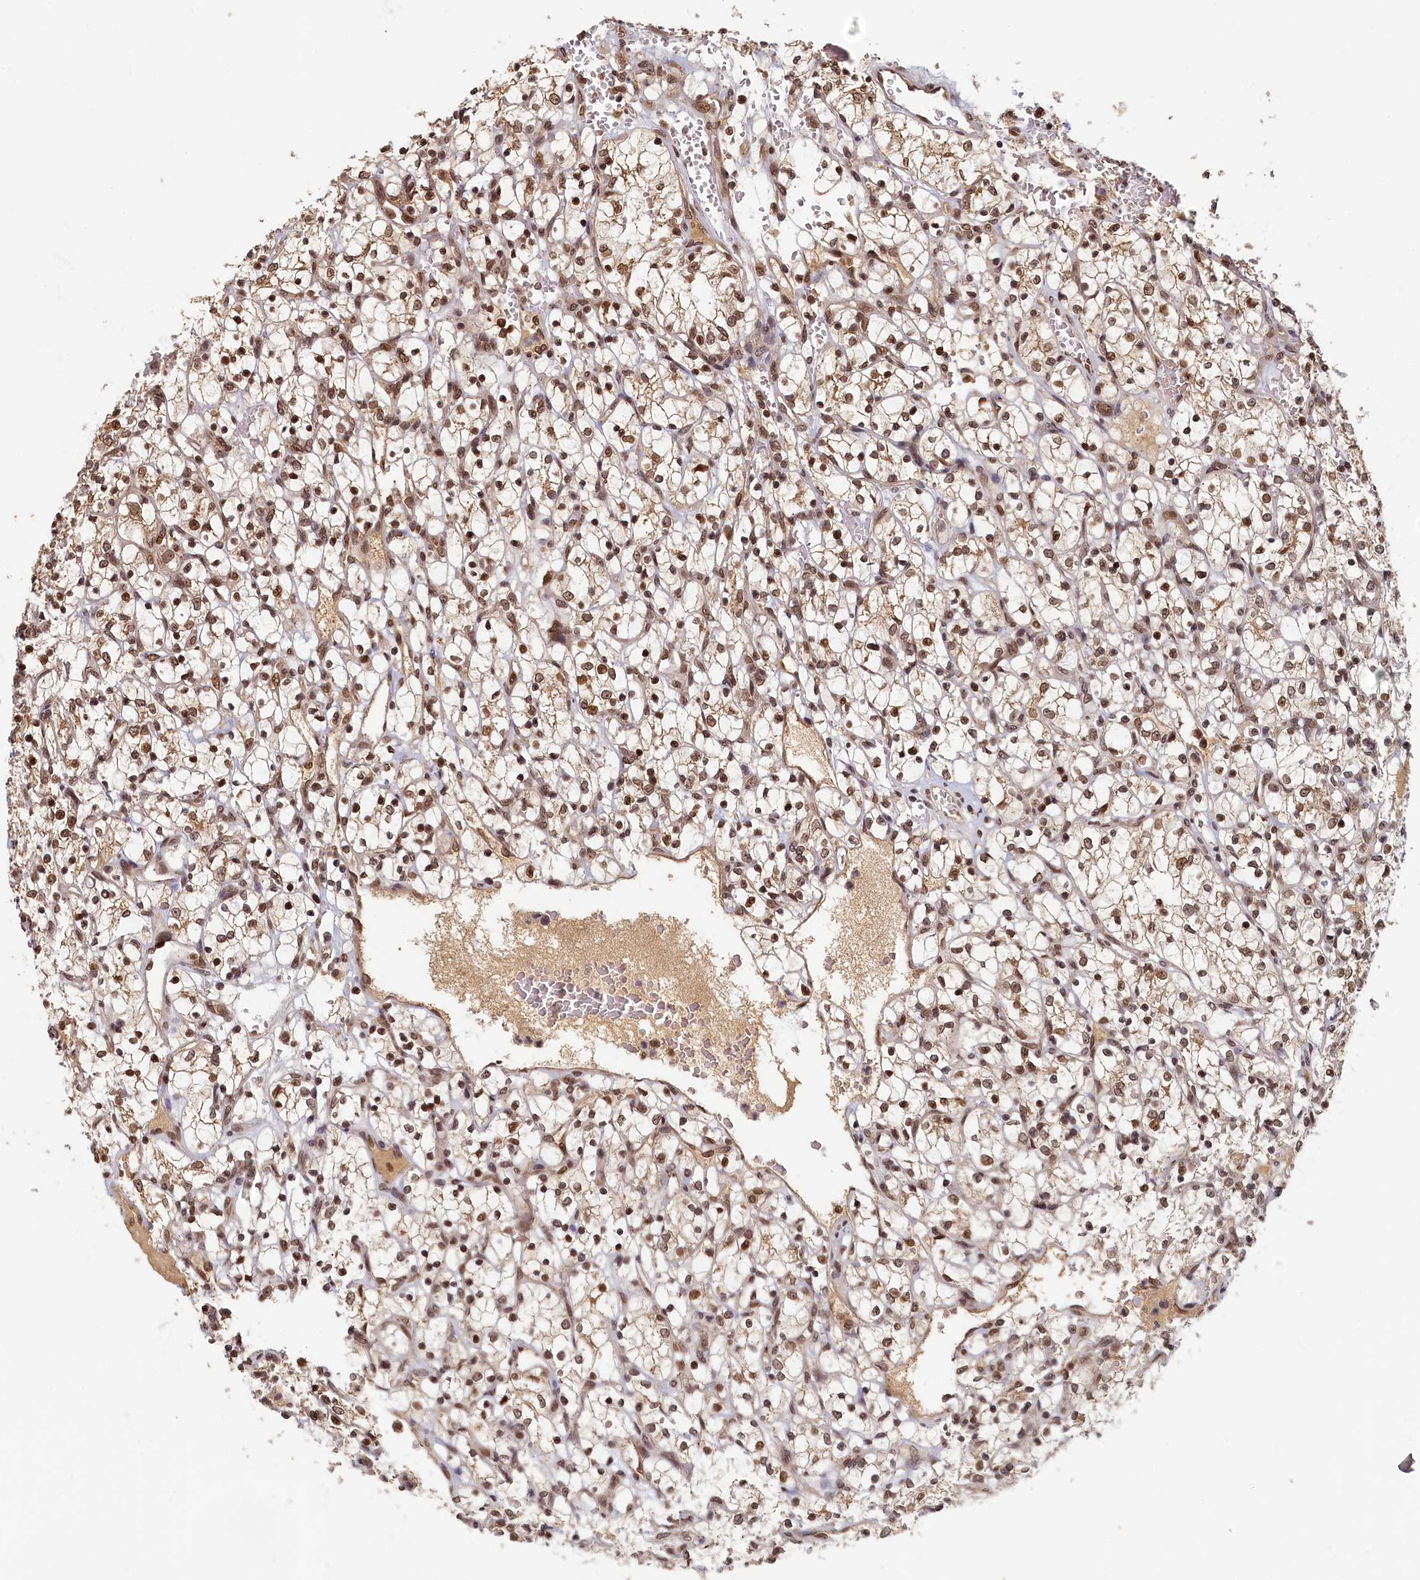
{"staining": {"intensity": "moderate", "quantity": ">75%", "location": "nuclear"}, "tissue": "renal cancer", "cell_type": "Tumor cells", "image_type": "cancer", "snomed": [{"axis": "morphology", "description": "Adenocarcinoma, NOS"}, {"axis": "topography", "description": "Kidney"}], "caption": "Immunohistochemistry (IHC) image of adenocarcinoma (renal) stained for a protein (brown), which demonstrates medium levels of moderate nuclear positivity in about >75% of tumor cells.", "gene": "CKAP2L", "patient": {"sex": "female", "age": 69}}